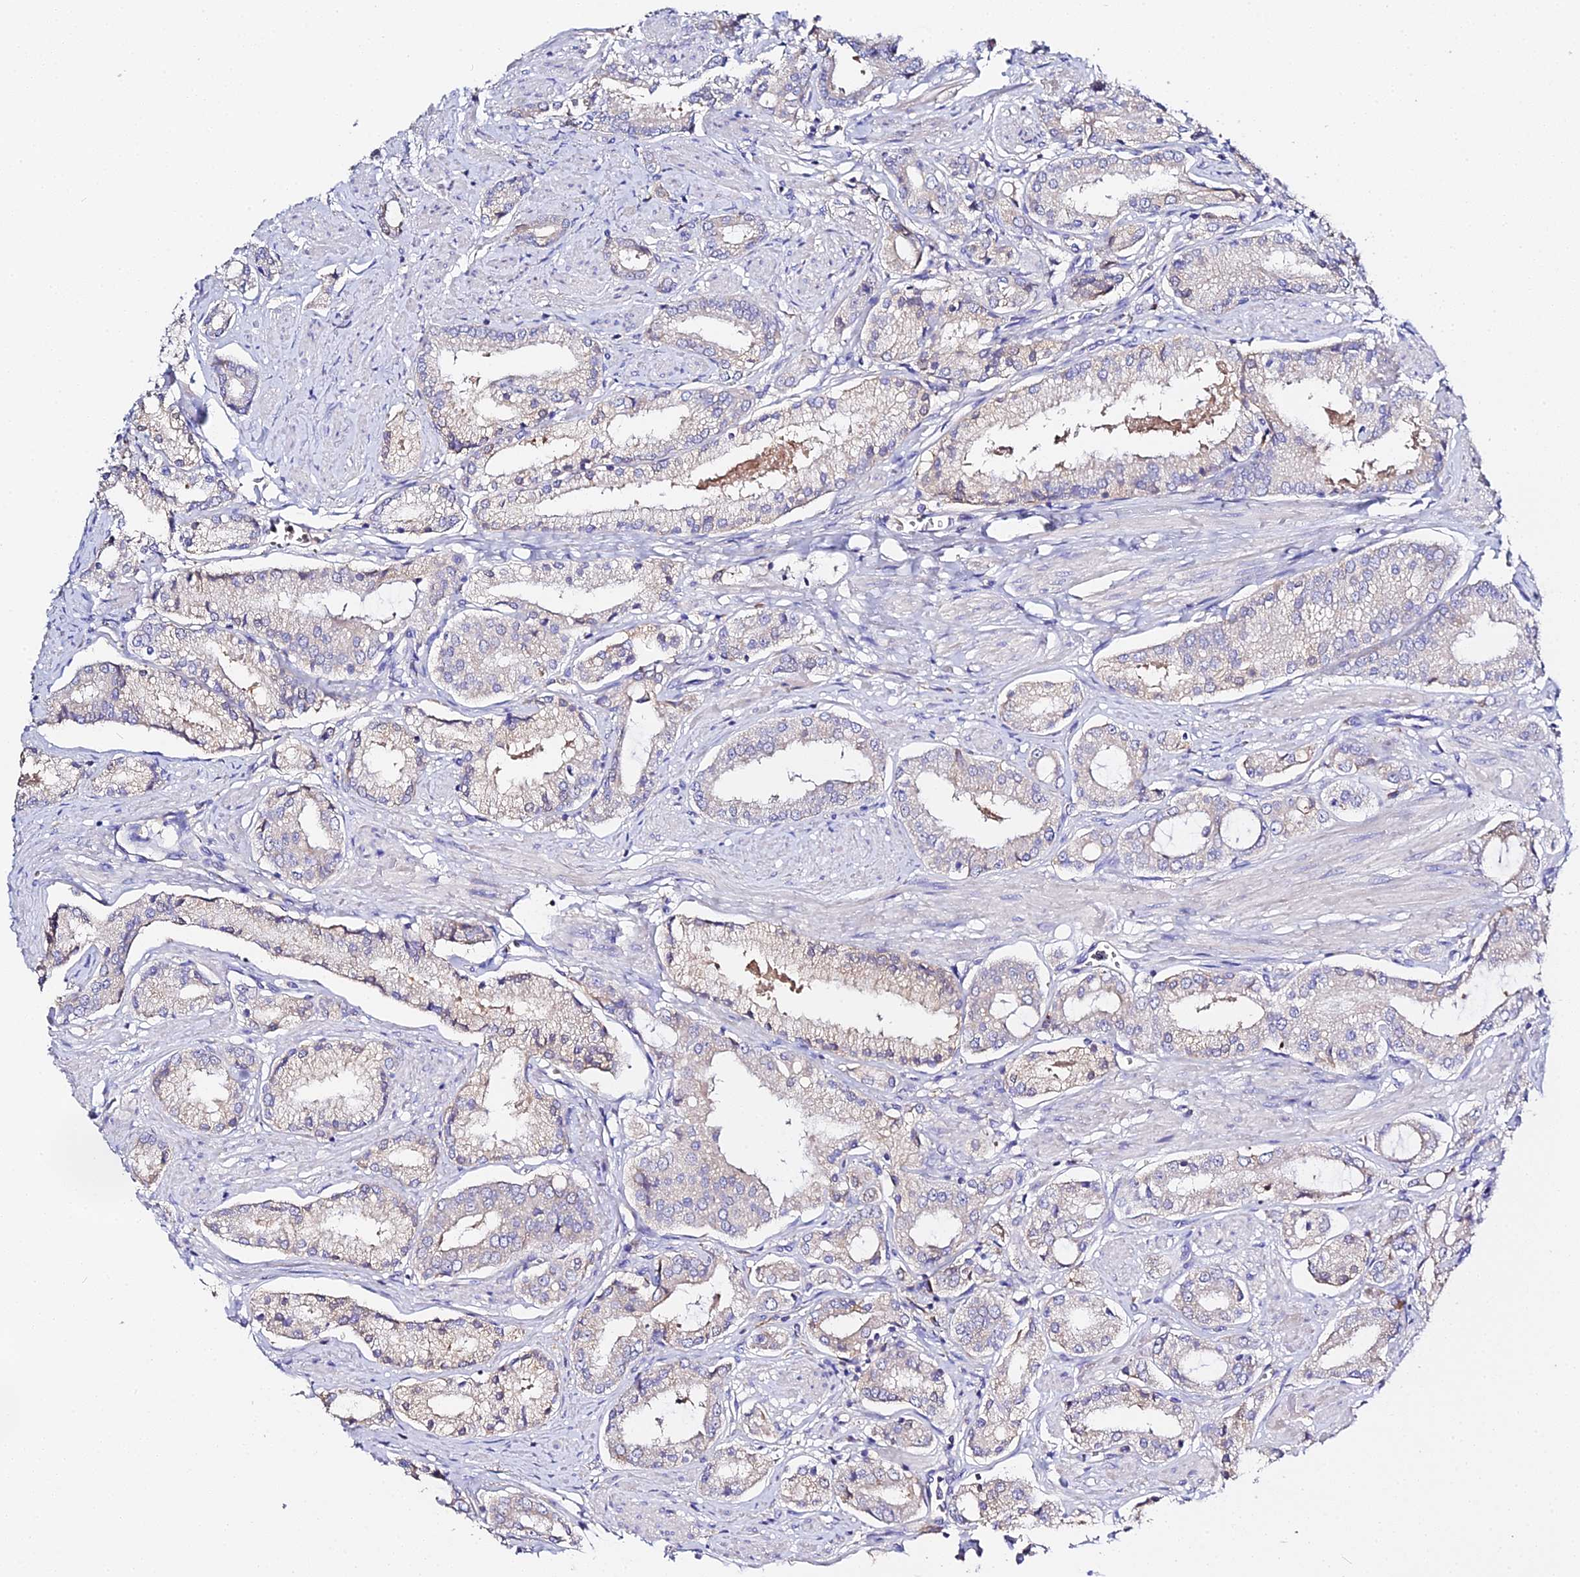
{"staining": {"intensity": "moderate", "quantity": "25%-75%", "location": "cytoplasmic/membranous"}, "tissue": "prostate cancer", "cell_type": "Tumor cells", "image_type": "cancer", "snomed": [{"axis": "morphology", "description": "Adenocarcinoma, High grade"}, {"axis": "topography", "description": "Prostate and seminal vesicle, NOS"}], "caption": "Tumor cells exhibit medium levels of moderate cytoplasmic/membranous staining in approximately 25%-75% of cells in prostate cancer (high-grade adenocarcinoma).", "gene": "SCX", "patient": {"sex": "male", "age": 64}}